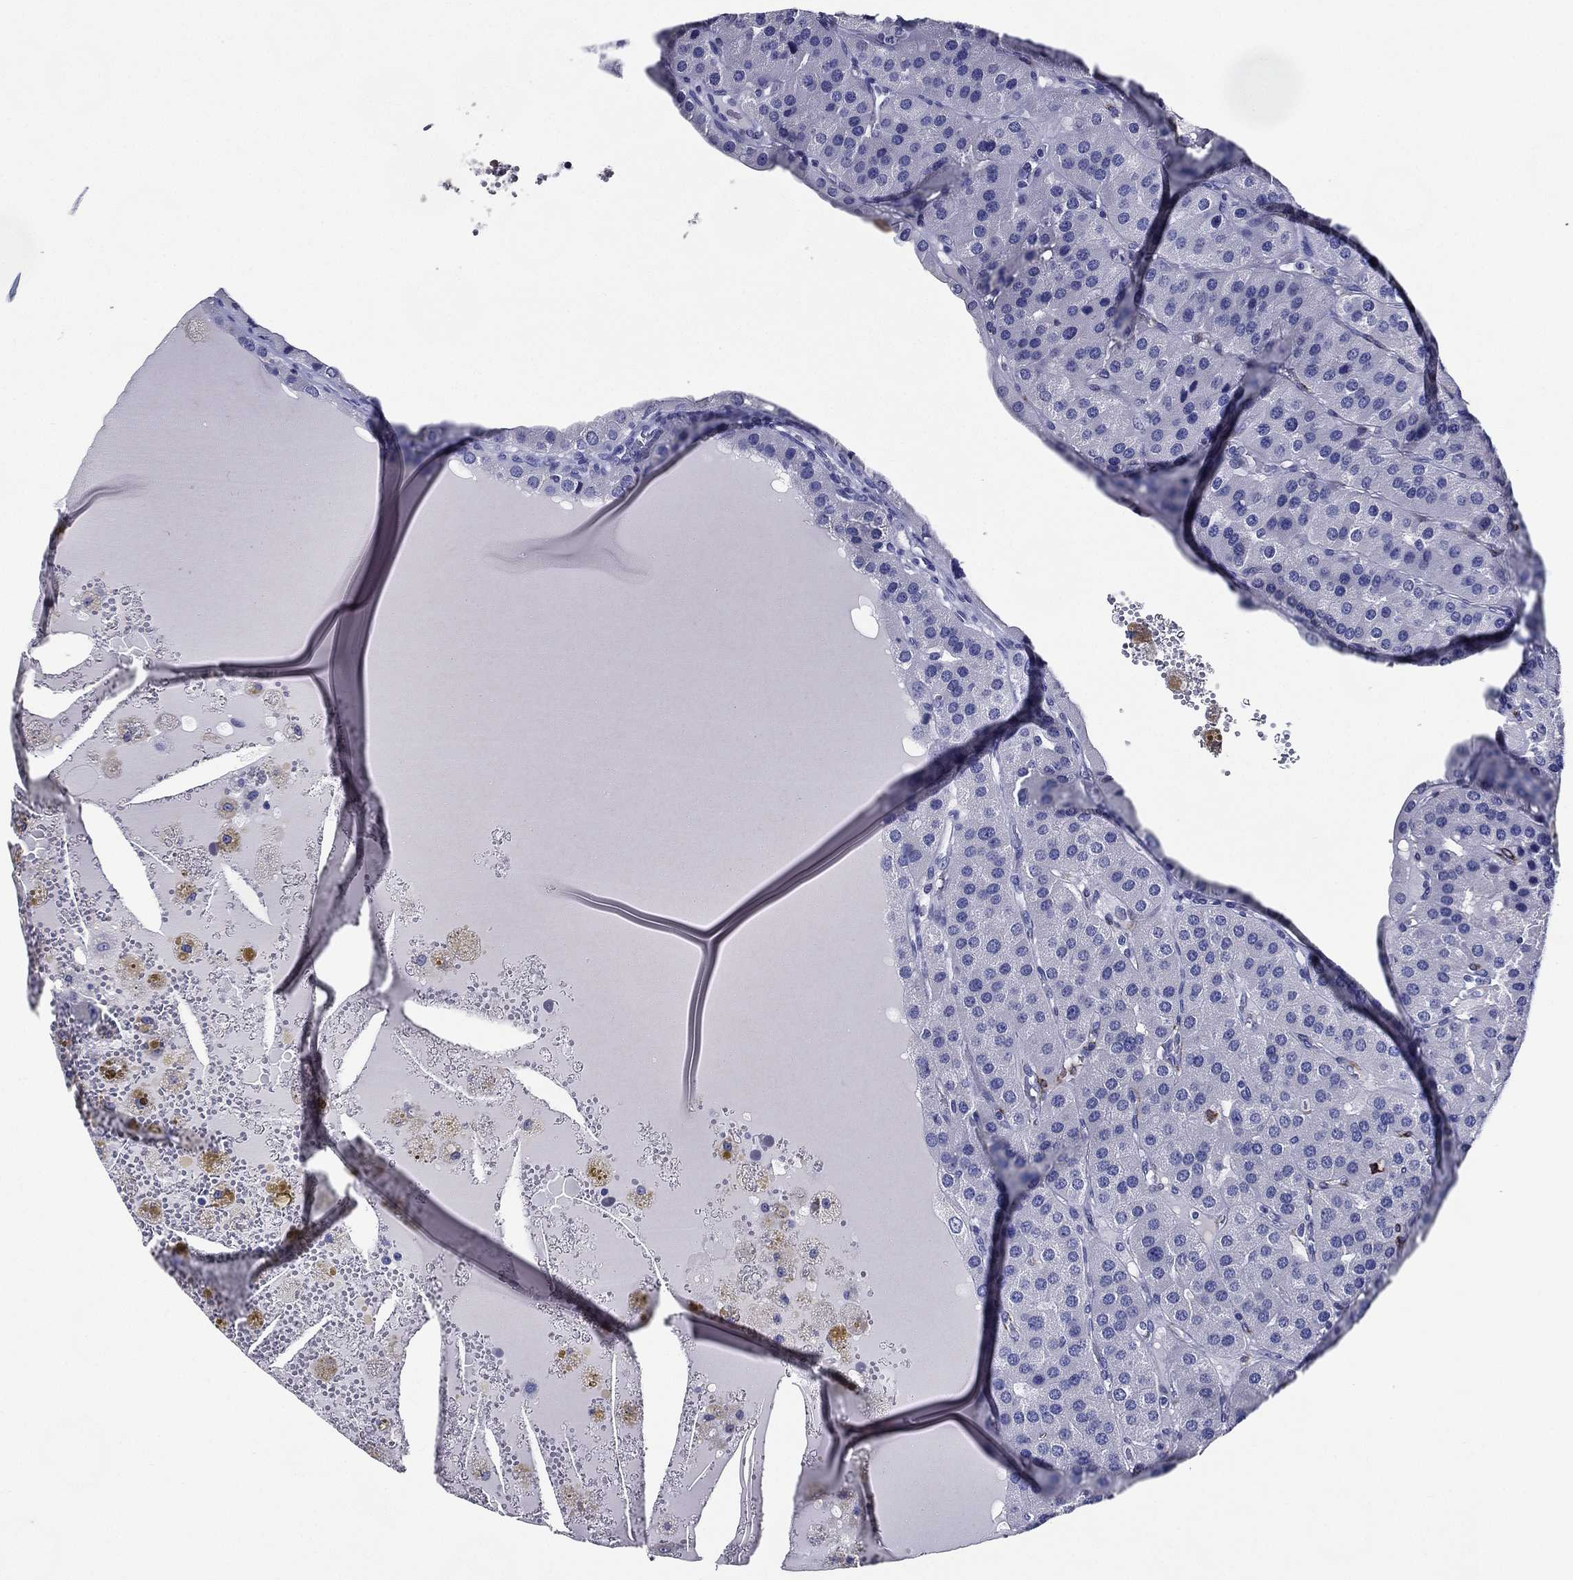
{"staining": {"intensity": "negative", "quantity": "none", "location": "none"}, "tissue": "parathyroid gland", "cell_type": "Glandular cells", "image_type": "normal", "snomed": [{"axis": "morphology", "description": "Normal tissue, NOS"}, {"axis": "morphology", "description": "Adenoma, NOS"}, {"axis": "topography", "description": "Parathyroid gland"}], "caption": "A high-resolution micrograph shows immunohistochemistry (IHC) staining of normal parathyroid gland, which displays no significant positivity in glandular cells.", "gene": "ACE2", "patient": {"sex": "female", "age": 86}}